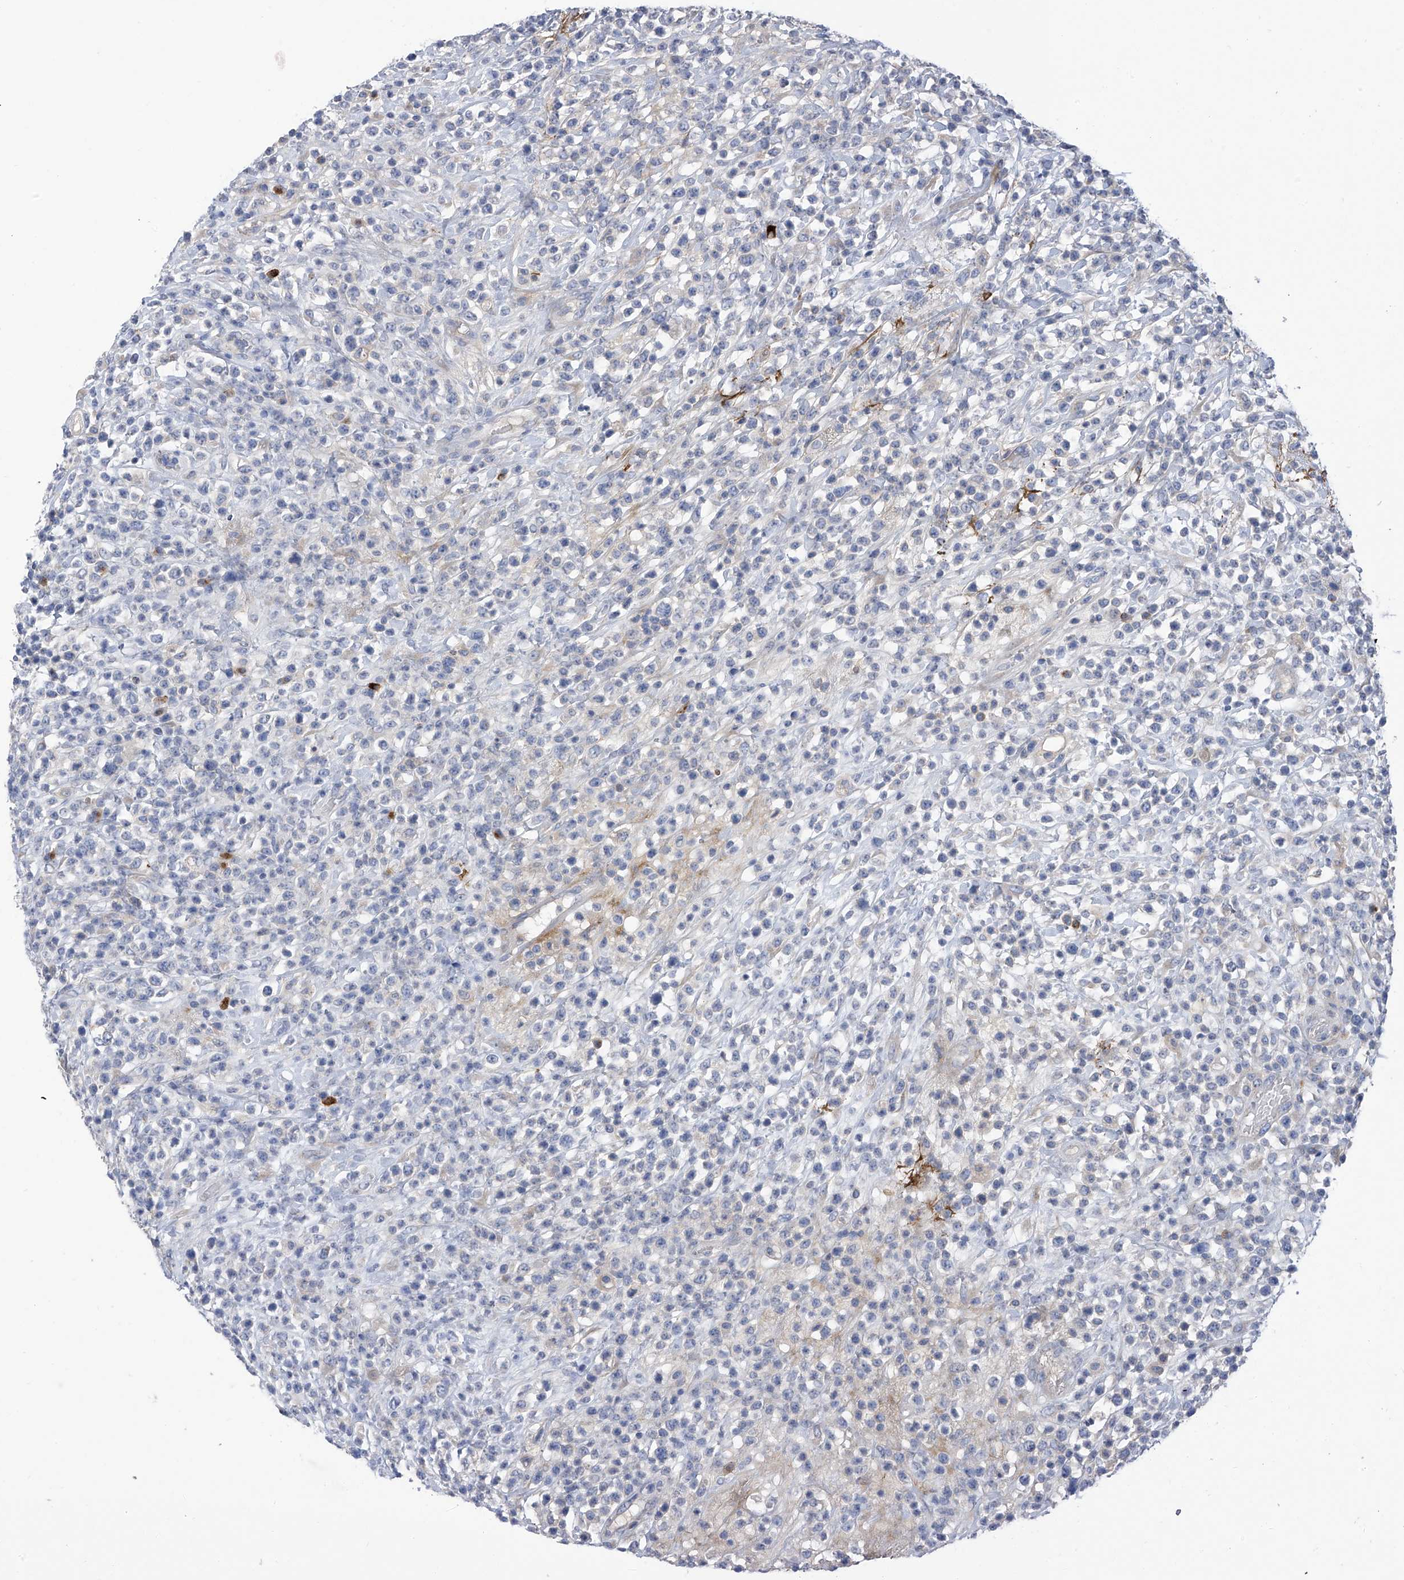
{"staining": {"intensity": "moderate", "quantity": "<25%", "location": "cytoplasmic/membranous"}, "tissue": "lymphoma", "cell_type": "Tumor cells", "image_type": "cancer", "snomed": [{"axis": "morphology", "description": "Malignant lymphoma, non-Hodgkin's type, High grade"}, {"axis": "topography", "description": "Colon"}], "caption": "High-magnification brightfield microscopy of lymphoma stained with DAB (brown) and counterstained with hematoxylin (blue). tumor cells exhibit moderate cytoplasmic/membranous positivity is seen in about<25% of cells. The staining was performed using DAB (3,3'-diaminobenzidine), with brown indicating positive protein expression. Nuclei are stained blue with hematoxylin.", "gene": "SLCO4A1", "patient": {"sex": "female", "age": 53}}